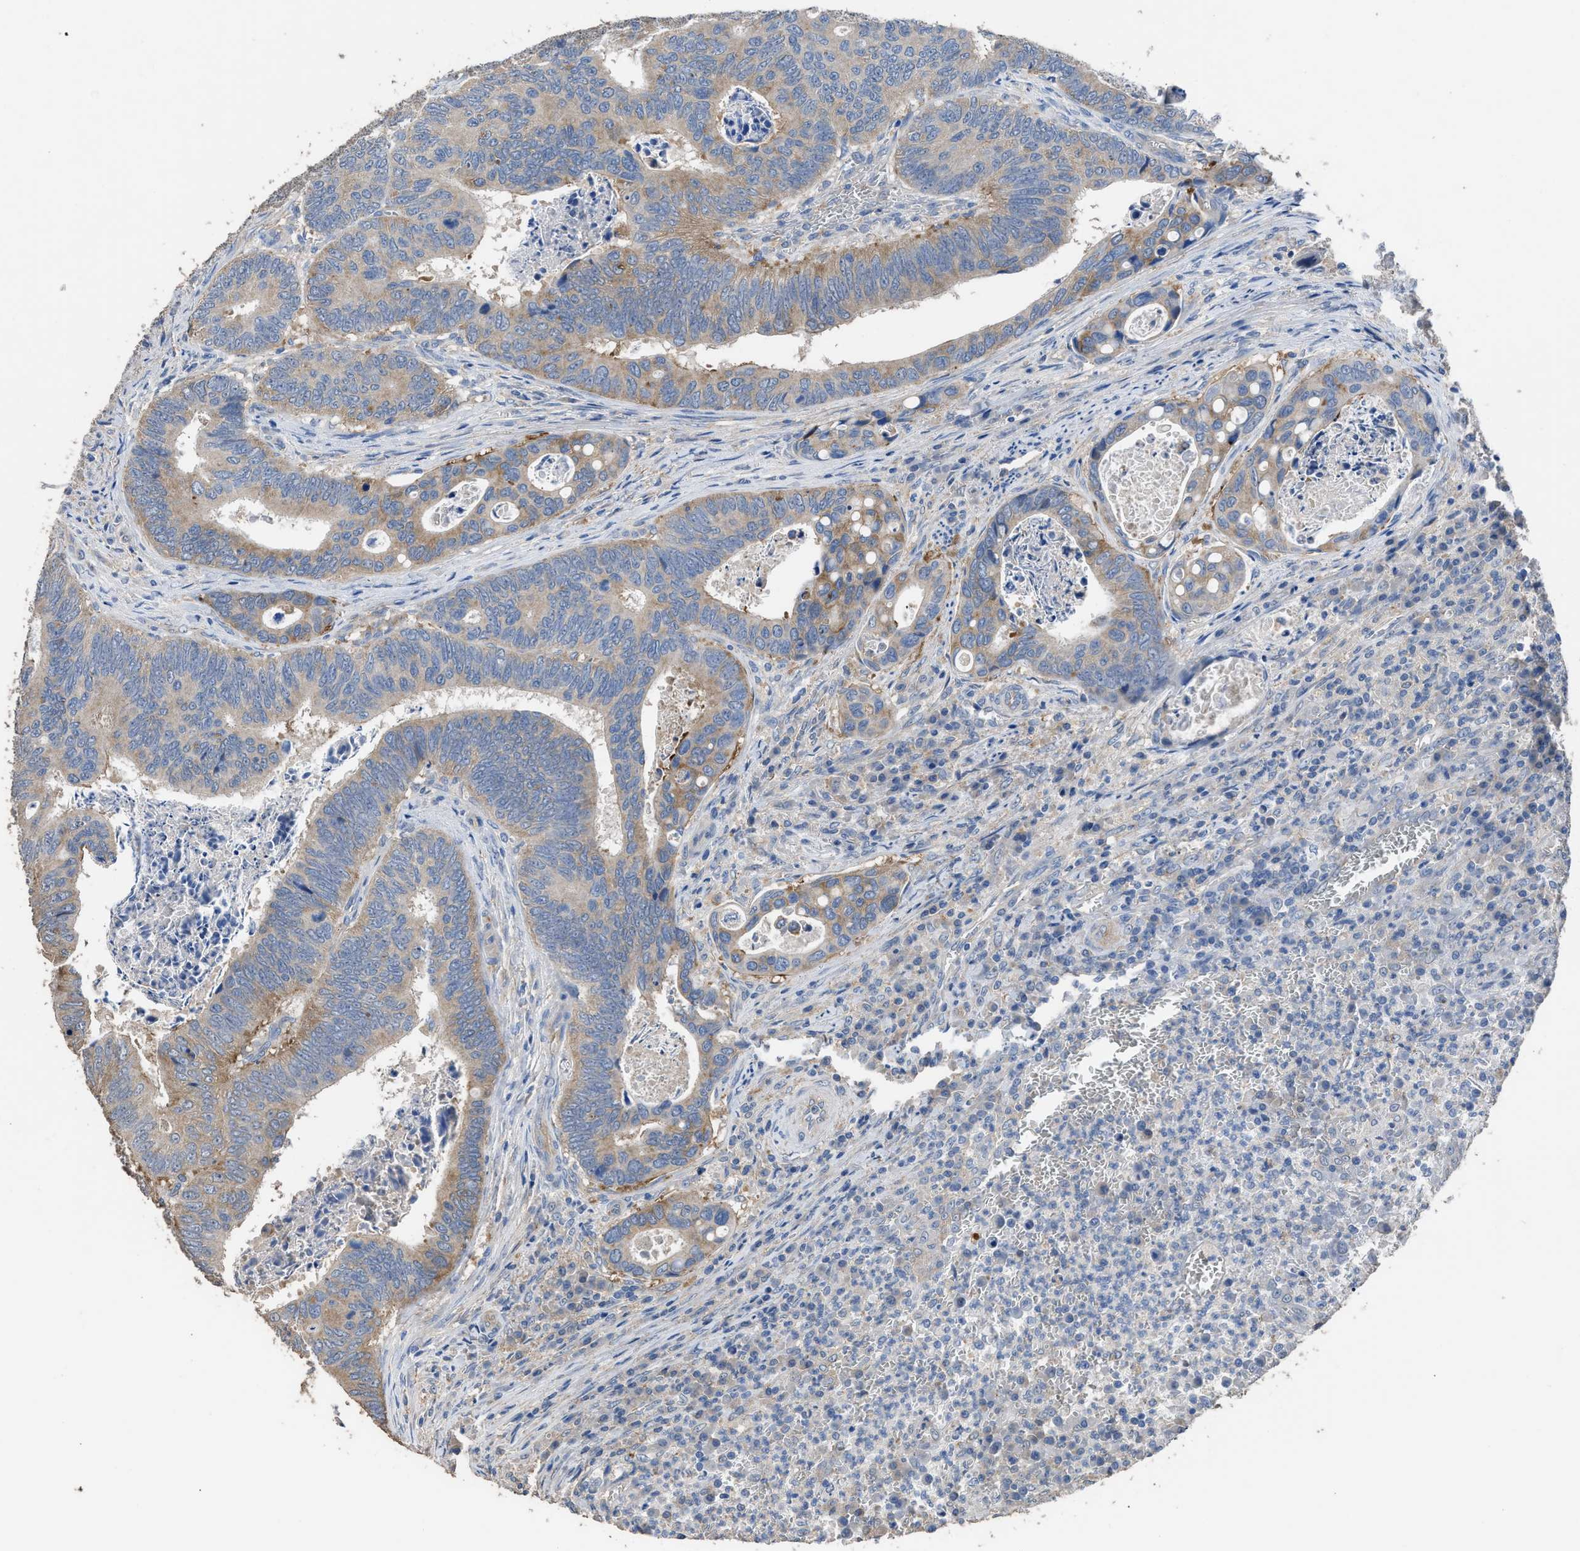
{"staining": {"intensity": "weak", "quantity": "25%-75%", "location": "cytoplasmic/membranous"}, "tissue": "colorectal cancer", "cell_type": "Tumor cells", "image_type": "cancer", "snomed": [{"axis": "morphology", "description": "Inflammation, NOS"}, {"axis": "morphology", "description": "Adenocarcinoma, NOS"}, {"axis": "topography", "description": "Colon"}], "caption": "A photomicrograph of human colorectal cancer stained for a protein reveals weak cytoplasmic/membranous brown staining in tumor cells.", "gene": "ITSN1", "patient": {"sex": "male", "age": 72}}